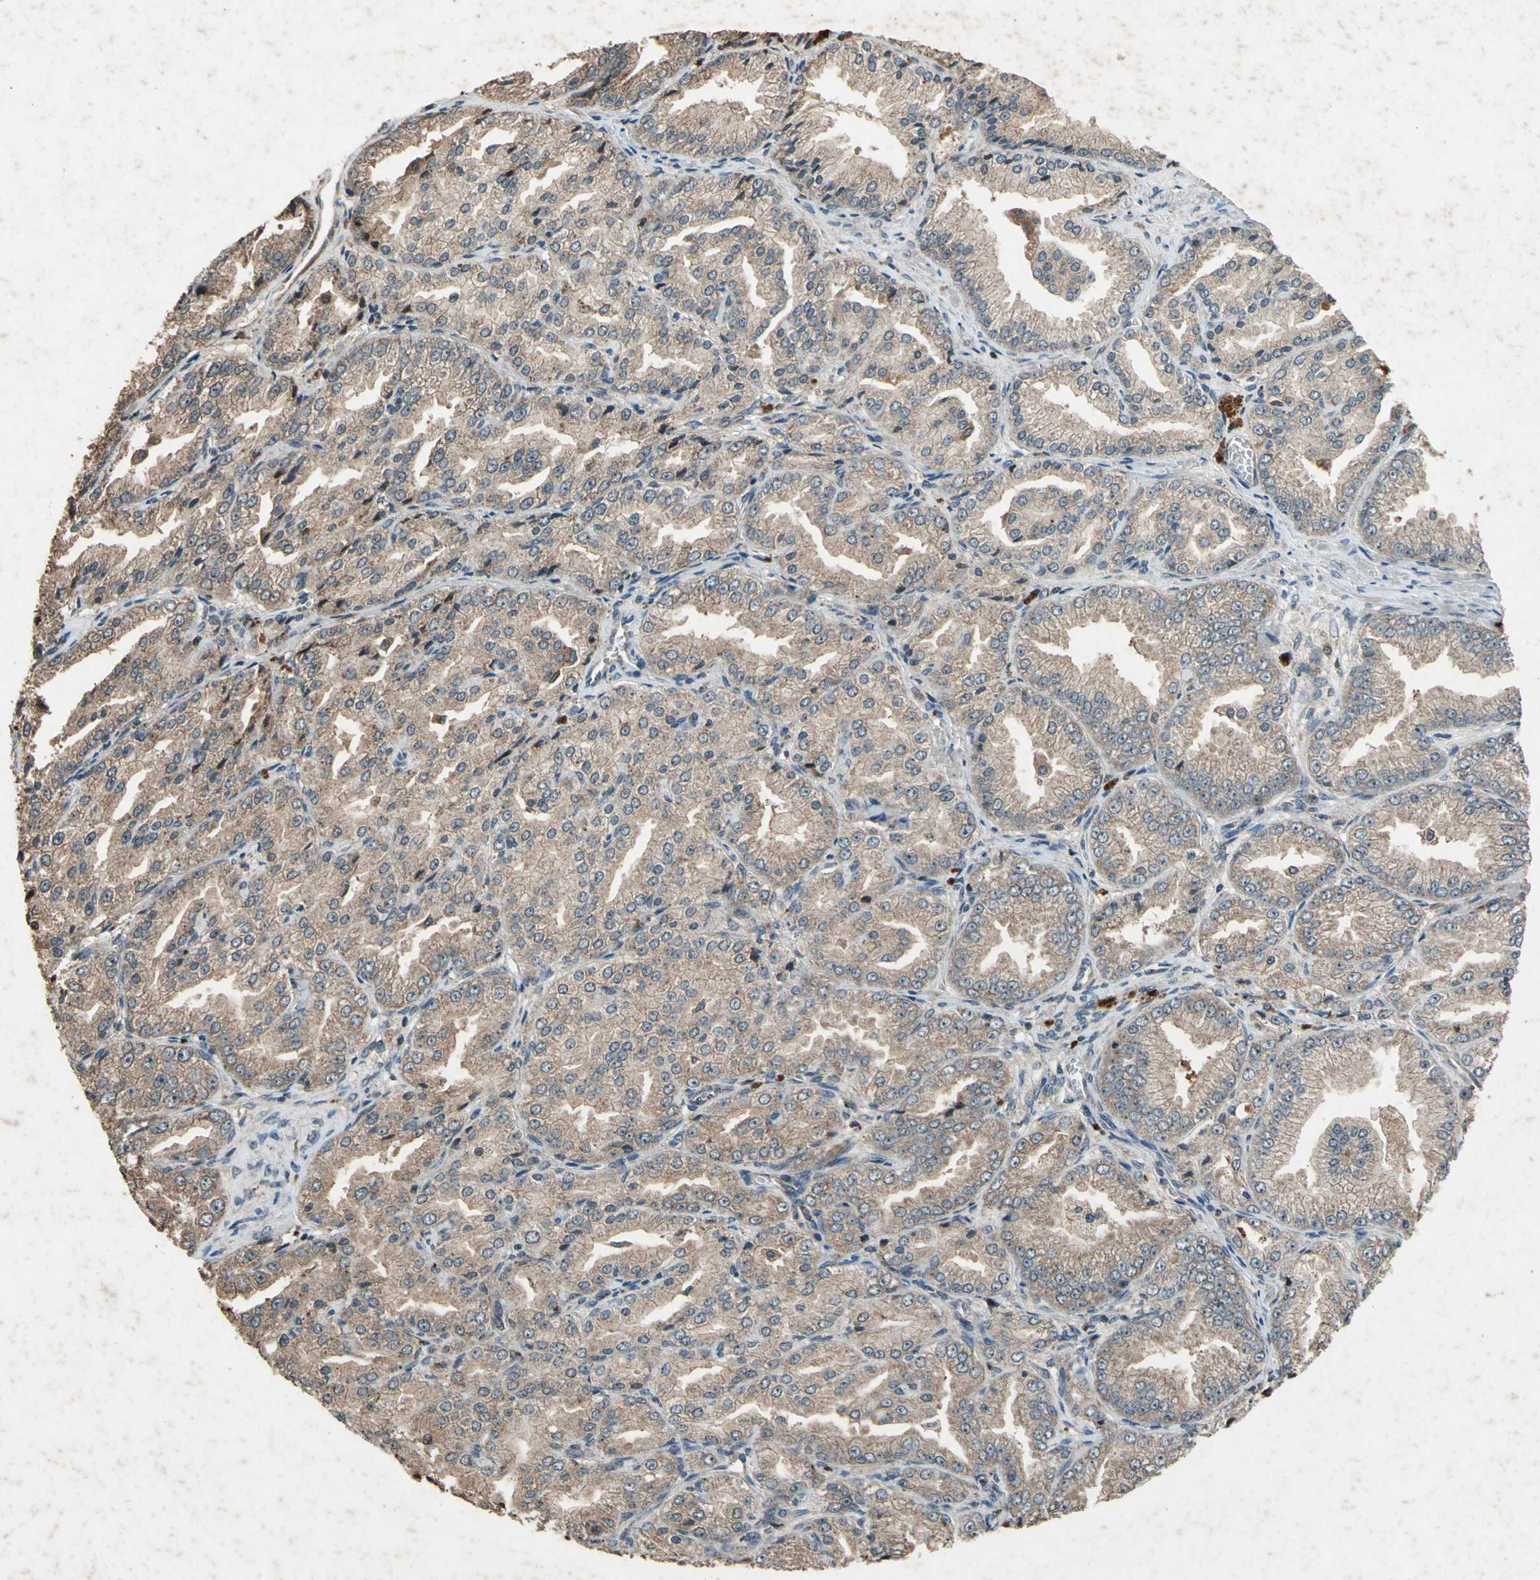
{"staining": {"intensity": "weak", "quantity": ">75%", "location": "cytoplasmic/membranous"}, "tissue": "prostate cancer", "cell_type": "Tumor cells", "image_type": "cancer", "snomed": [{"axis": "morphology", "description": "Adenocarcinoma, High grade"}, {"axis": "topography", "description": "Prostate"}], "caption": "Prostate cancer (high-grade adenocarcinoma) tissue demonstrates weak cytoplasmic/membranous expression in approximately >75% of tumor cells The staining was performed using DAB (3,3'-diaminobenzidine) to visualize the protein expression in brown, while the nuclei were stained in blue with hematoxylin (Magnification: 20x).", "gene": "SEPTIN4", "patient": {"sex": "male", "age": 61}}